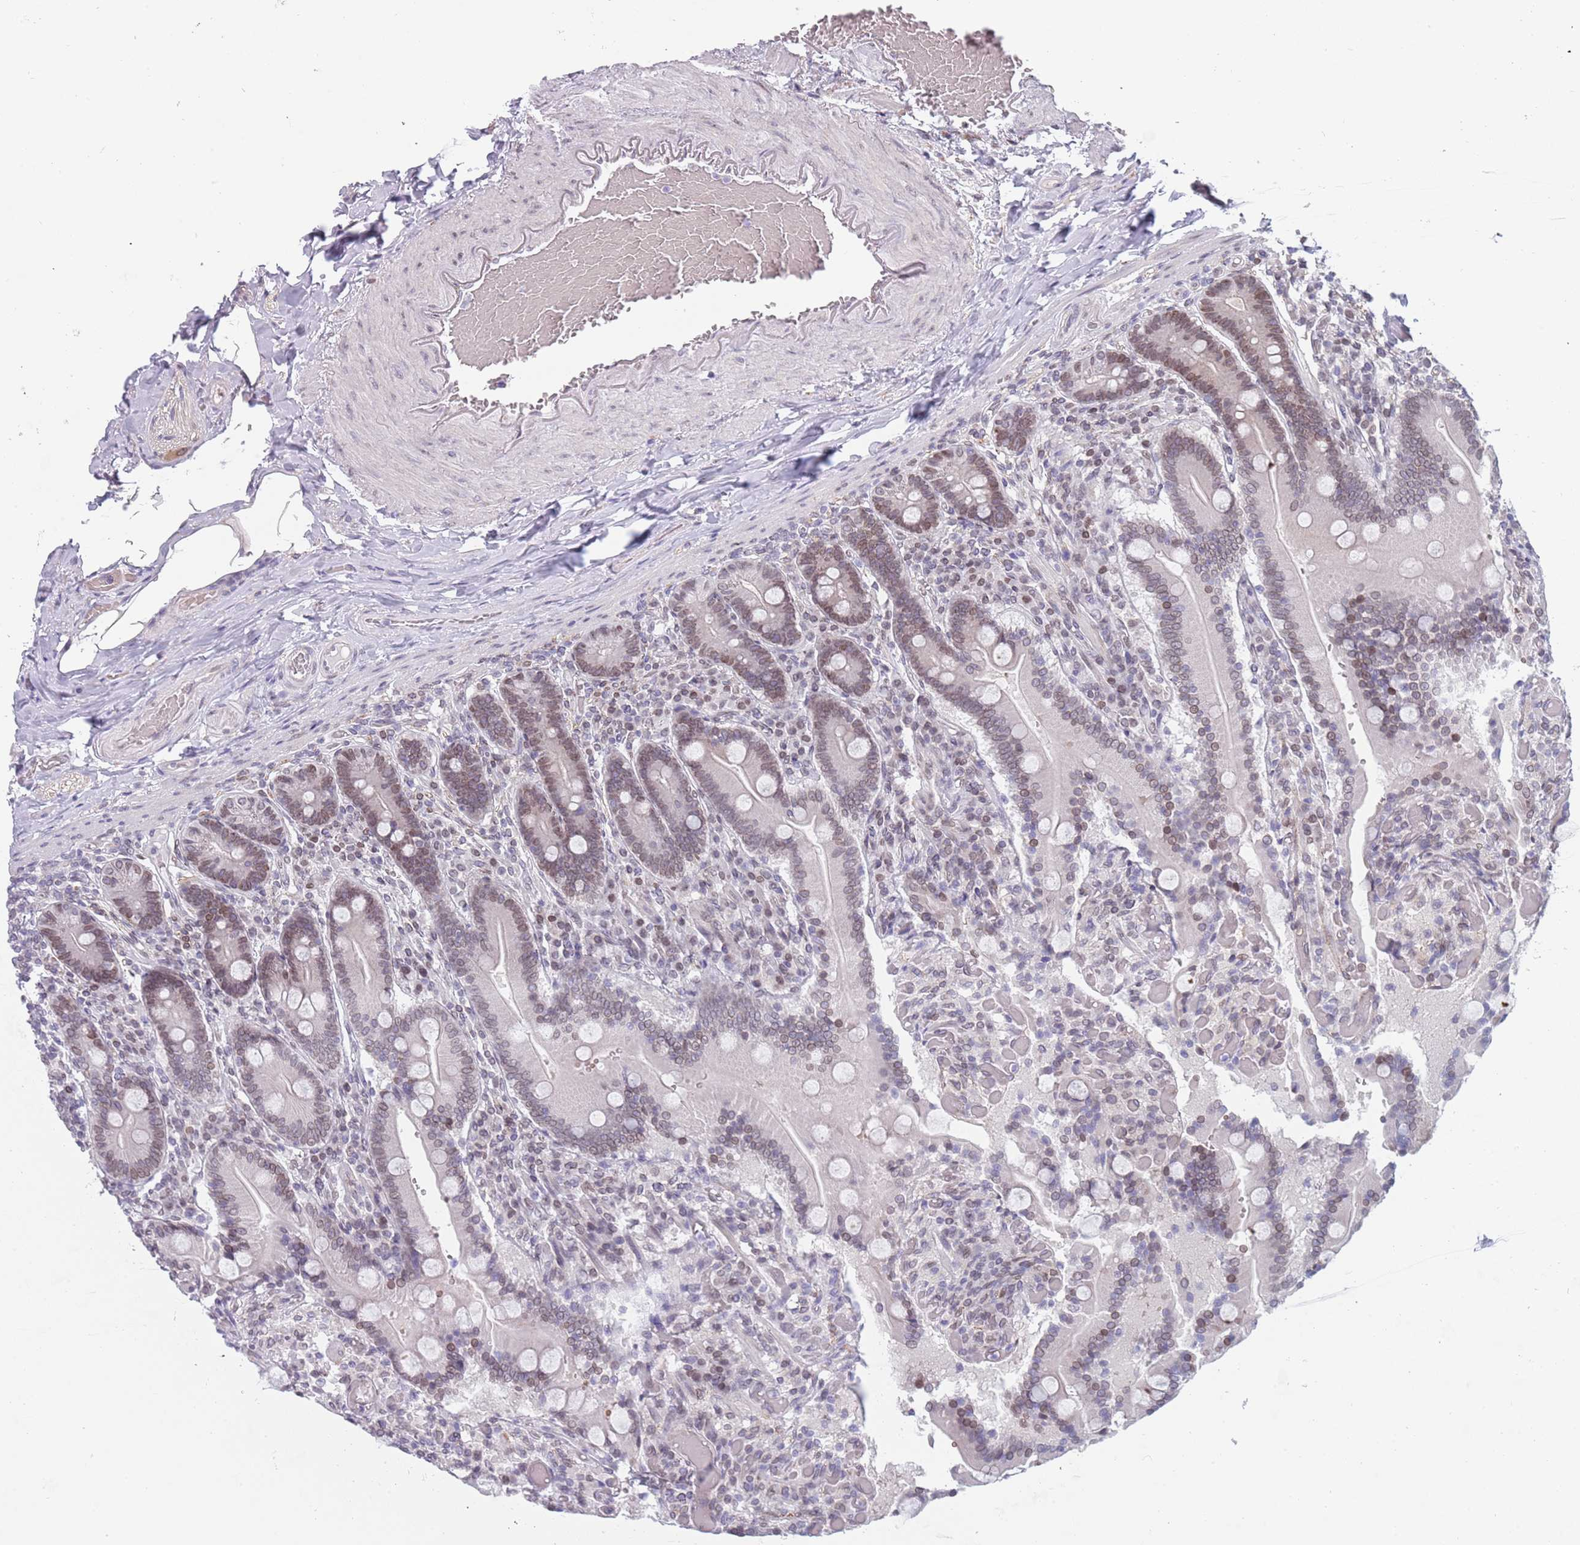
{"staining": {"intensity": "weak", "quantity": "25%-75%", "location": "cytoplasmic/membranous,nuclear"}, "tissue": "duodenum", "cell_type": "Glandular cells", "image_type": "normal", "snomed": [{"axis": "morphology", "description": "Normal tissue, NOS"}, {"axis": "topography", "description": "Duodenum"}], "caption": "IHC (DAB) staining of benign human duodenum reveals weak cytoplasmic/membranous,nuclear protein positivity in approximately 25%-75% of glandular cells. (Brightfield microscopy of DAB IHC at high magnification).", "gene": "KLHDC2", "patient": {"sex": "female", "age": 62}}